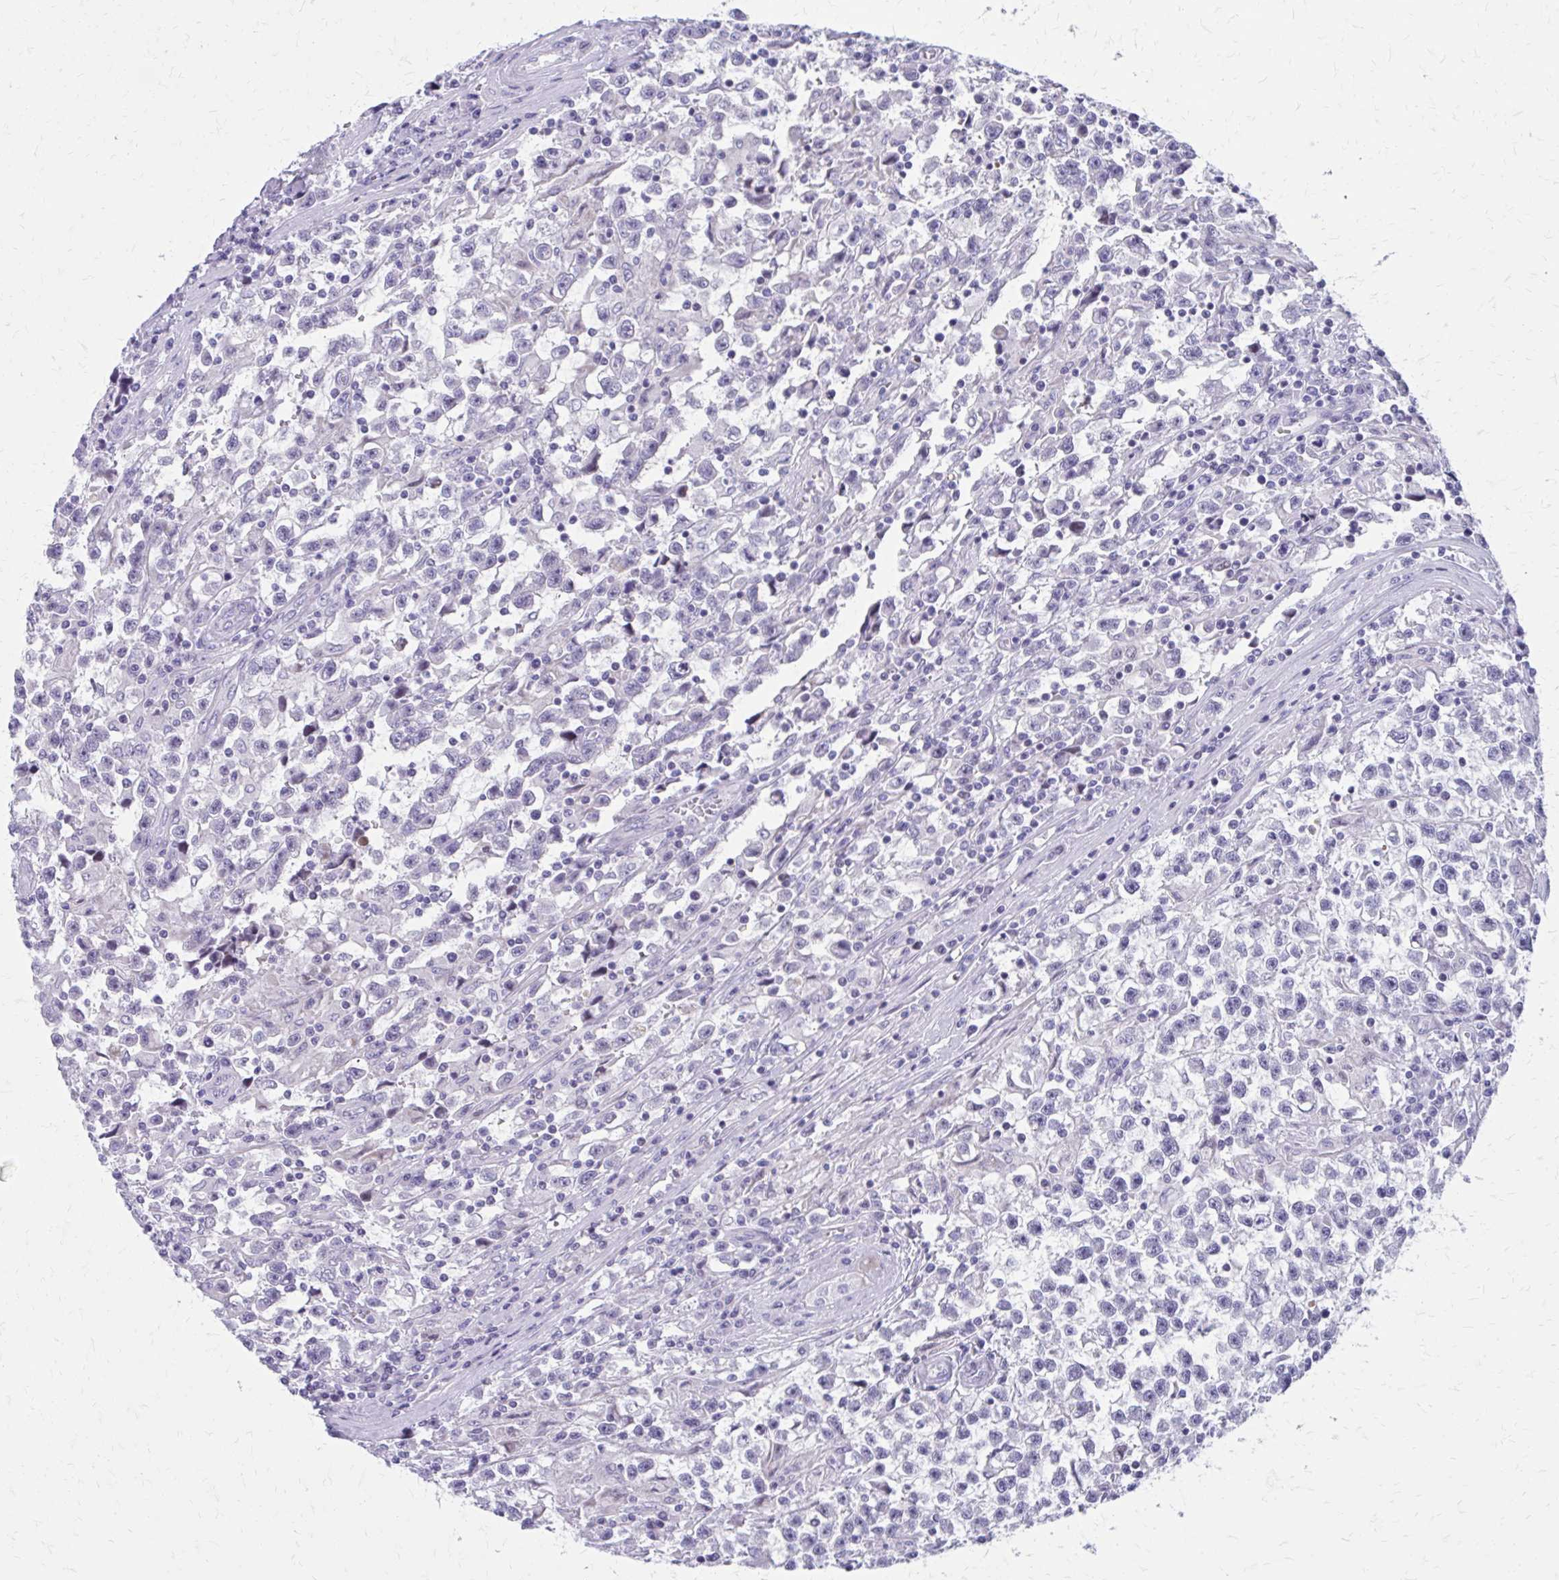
{"staining": {"intensity": "negative", "quantity": "none", "location": "none"}, "tissue": "testis cancer", "cell_type": "Tumor cells", "image_type": "cancer", "snomed": [{"axis": "morphology", "description": "Seminoma, NOS"}, {"axis": "topography", "description": "Testis"}], "caption": "IHC of testis seminoma shows no staining in tumor cells.", "gene": "LCN15", "patient": {"sex": "male", "age": 31}}